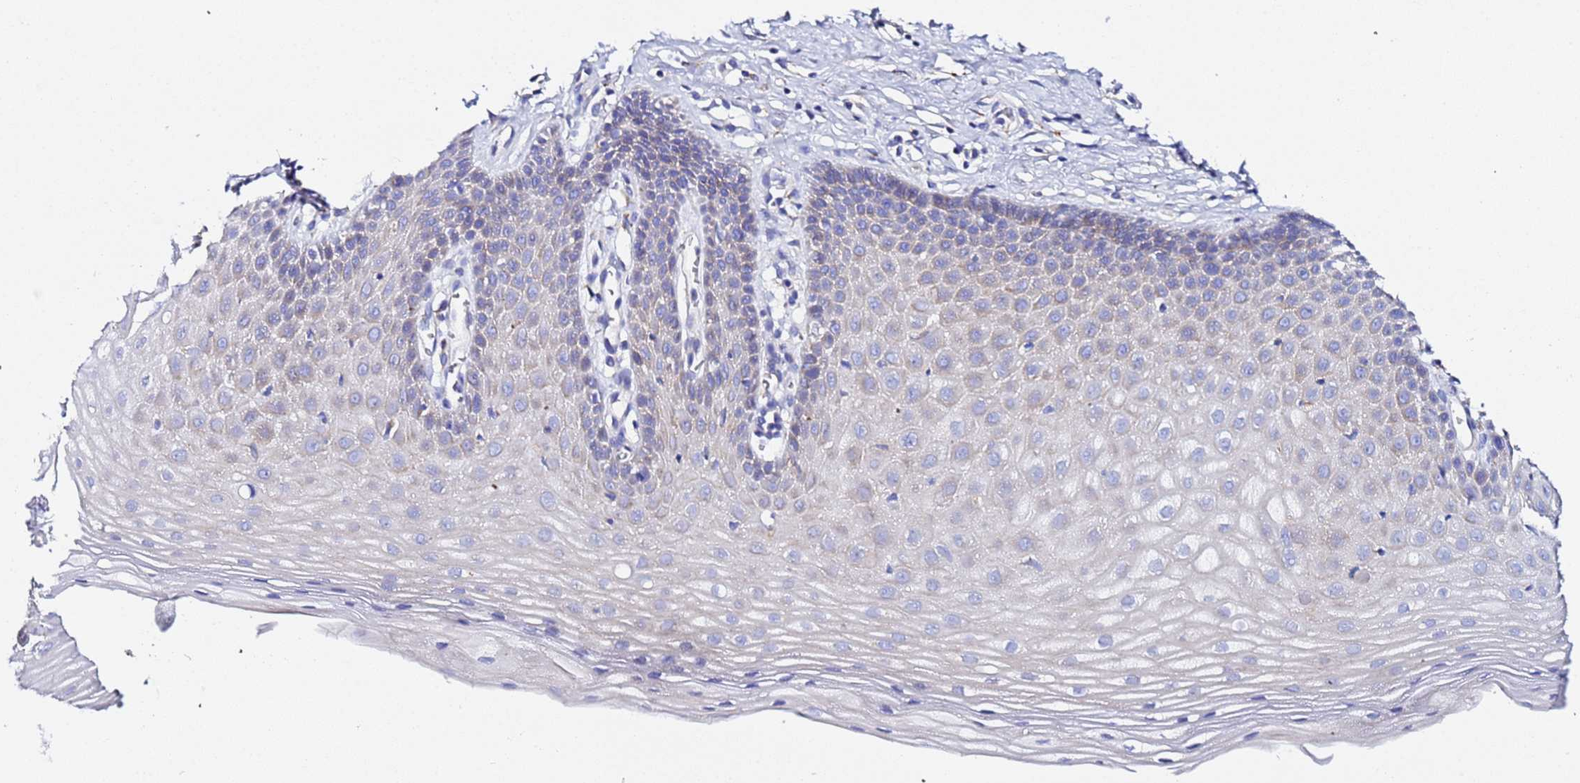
{"staining": {"intensity": "negative", "quantity": "none", "location": "none"}, "tissue": "cervix", "cell_type": "Squamous epithelial cells", "image_type": "normal", "snomed": [{"axis": "morphology", "description": "Normal tissue, NOS"}, {"axis": "topography", "description": "Cervix"}], "caption": "A photomicrograph of cervix stained for a protein displays no brown staining in squamous epithelial cells. The staining was performed using DAB to visualize the protein expression in brown, while the nuclei were stained in blue with hematoxylin (Magnification: 20x).", "gene": "VTI1B", "patient": {"sex": "female", "age": 36}}